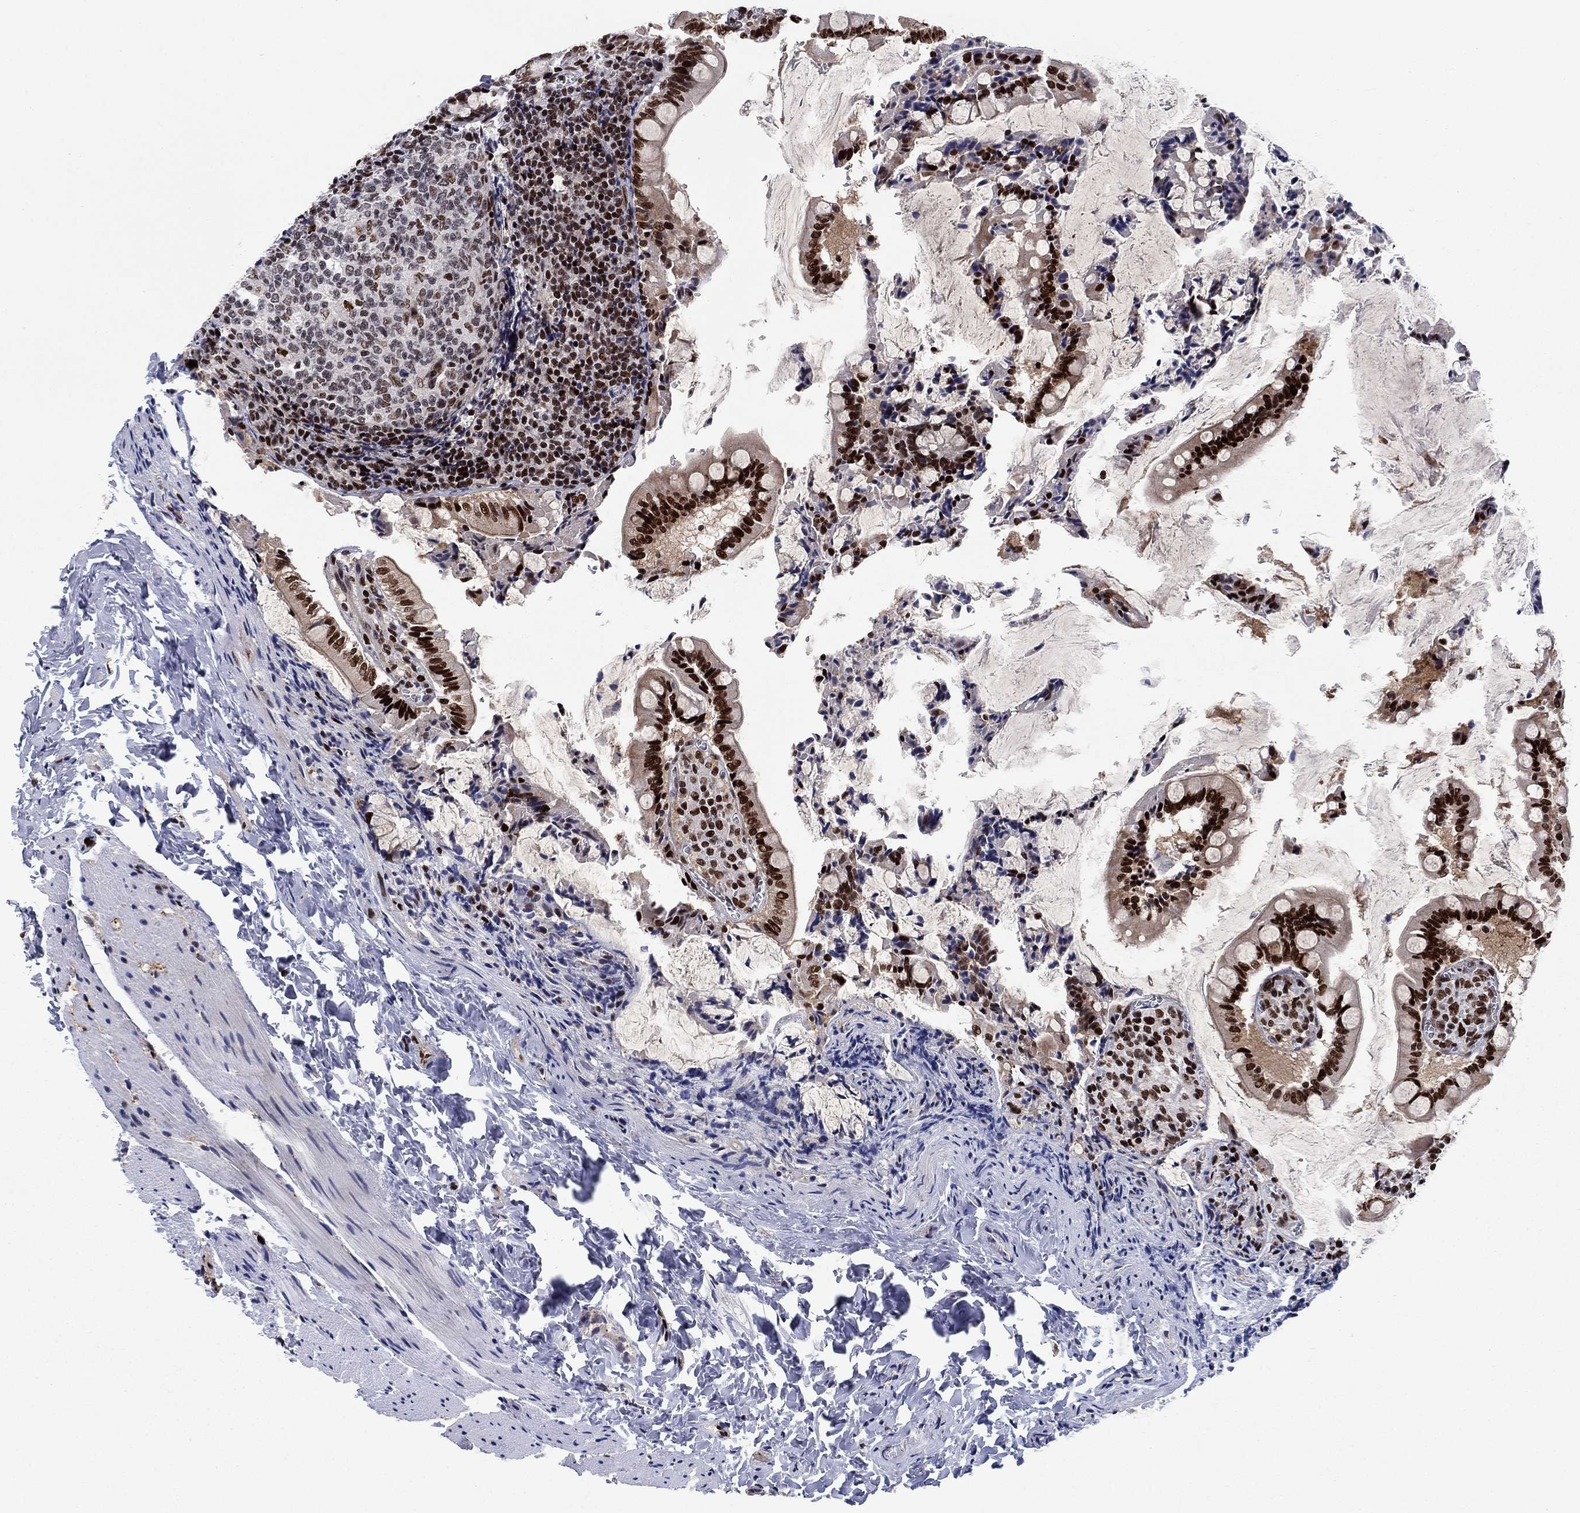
{"staining": {"intensity": "strong", "quantity": ">75%", "location": "nuclear"}, "tissue": "small intestine", "cell_type": "Glandular cells", "image_type": "normal", "snomed": [{"axis": "morphology", "description": "Normal tissue, NOS"}, {"axis": "topography", "description": "Small intestine"}], "caption": "Immunohistochemistry histopathology image of normal small intestine: human small intestine stained using immunohistochemistry shows high levels of strong protein expression localized specifically in the nuclear of glandular cells, appearing as a nuclear brown color.", "gene": "RPRD1B", "patient": {"sex": "female", "age": 56}}